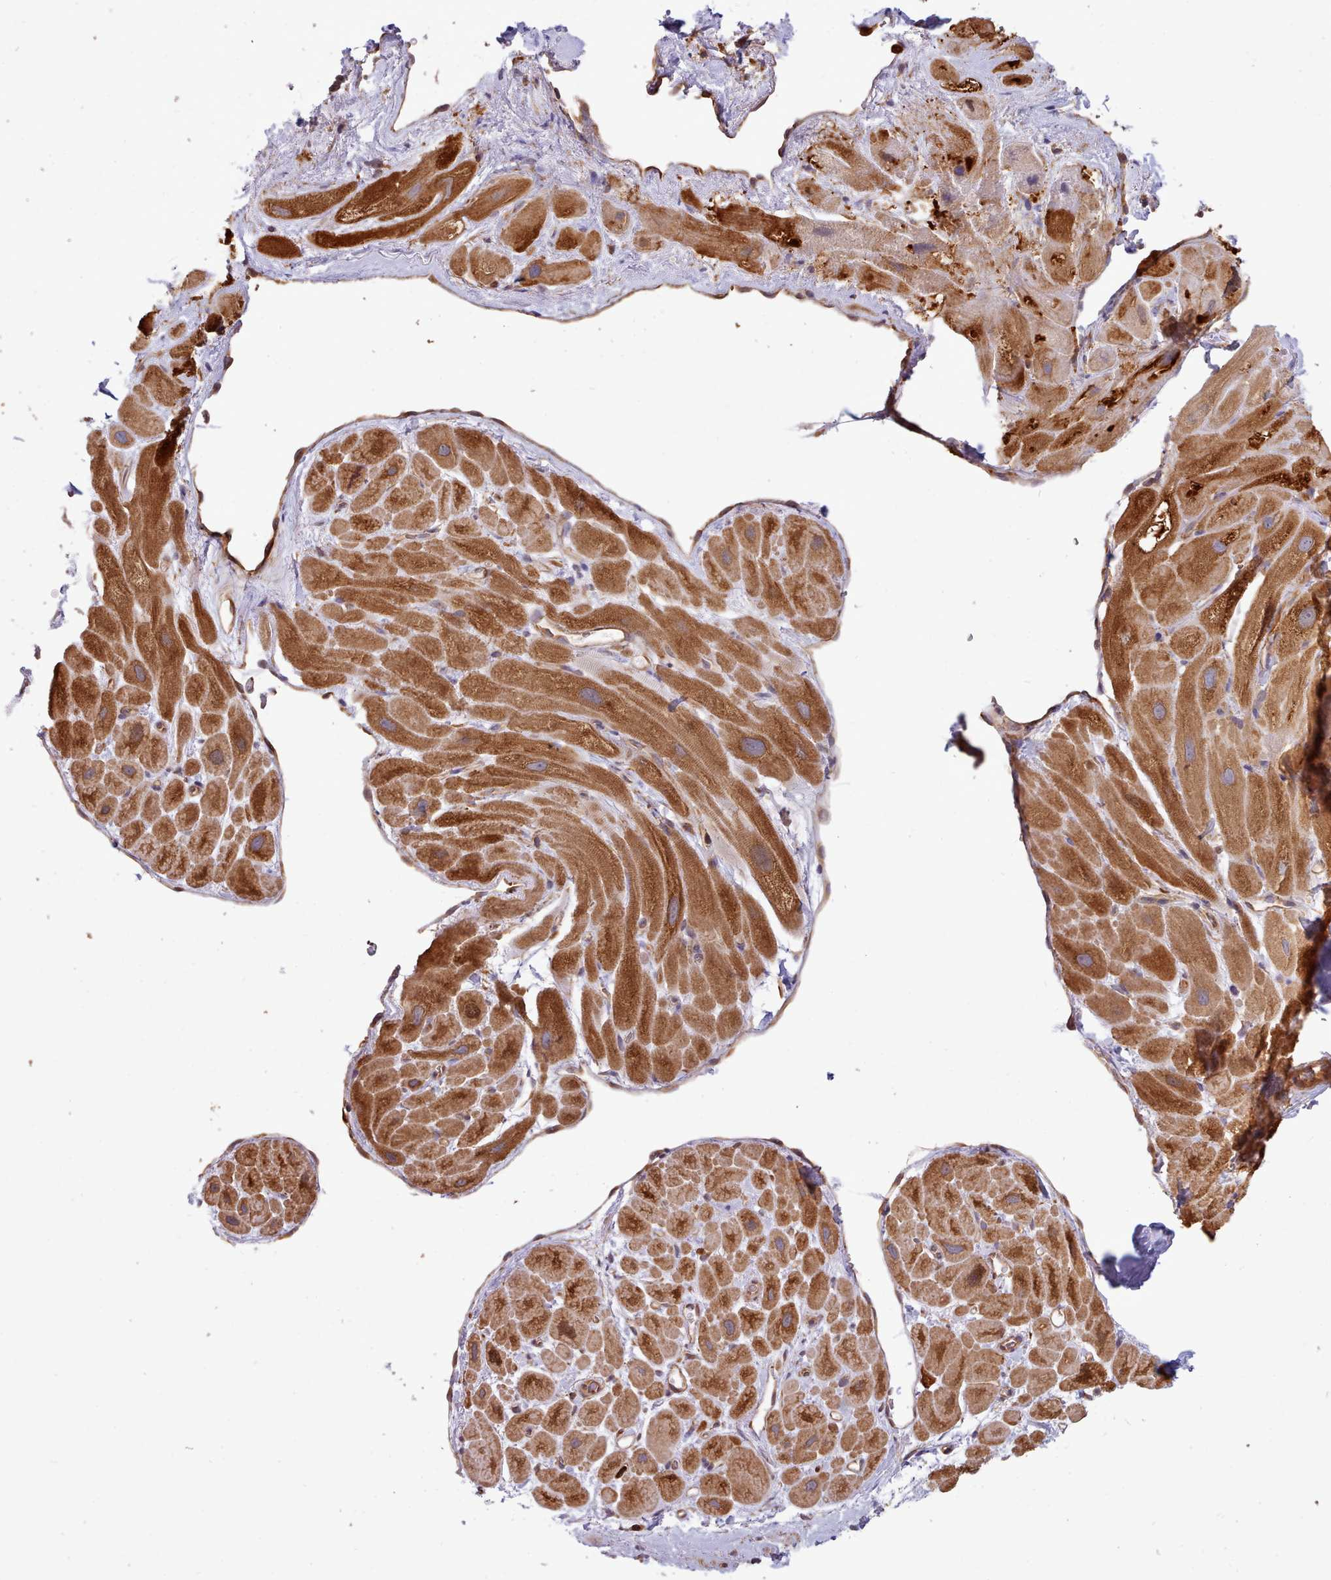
{"staining": {"intensity": "moderate", "quantity": ">75%", "location": "cytoplasmic/membranous"}, "tissue": "heart muscle", "cell_type": "Cardiomyocytes", "image_type": "normal", "snomed": [{"axis": "morphology", "description": "Normal tissue, NOS"}, {"axis": "topography", "description": "Heart"}], "caption": "Immunohistochemical staining of normal heart muscle demonstrates moderate cytoplasmic/membranous protein expression in approximately >75% of cardiomyocytes.", "gene": "SLC4A9", "patient": {"sex": "male", "age": 49}}